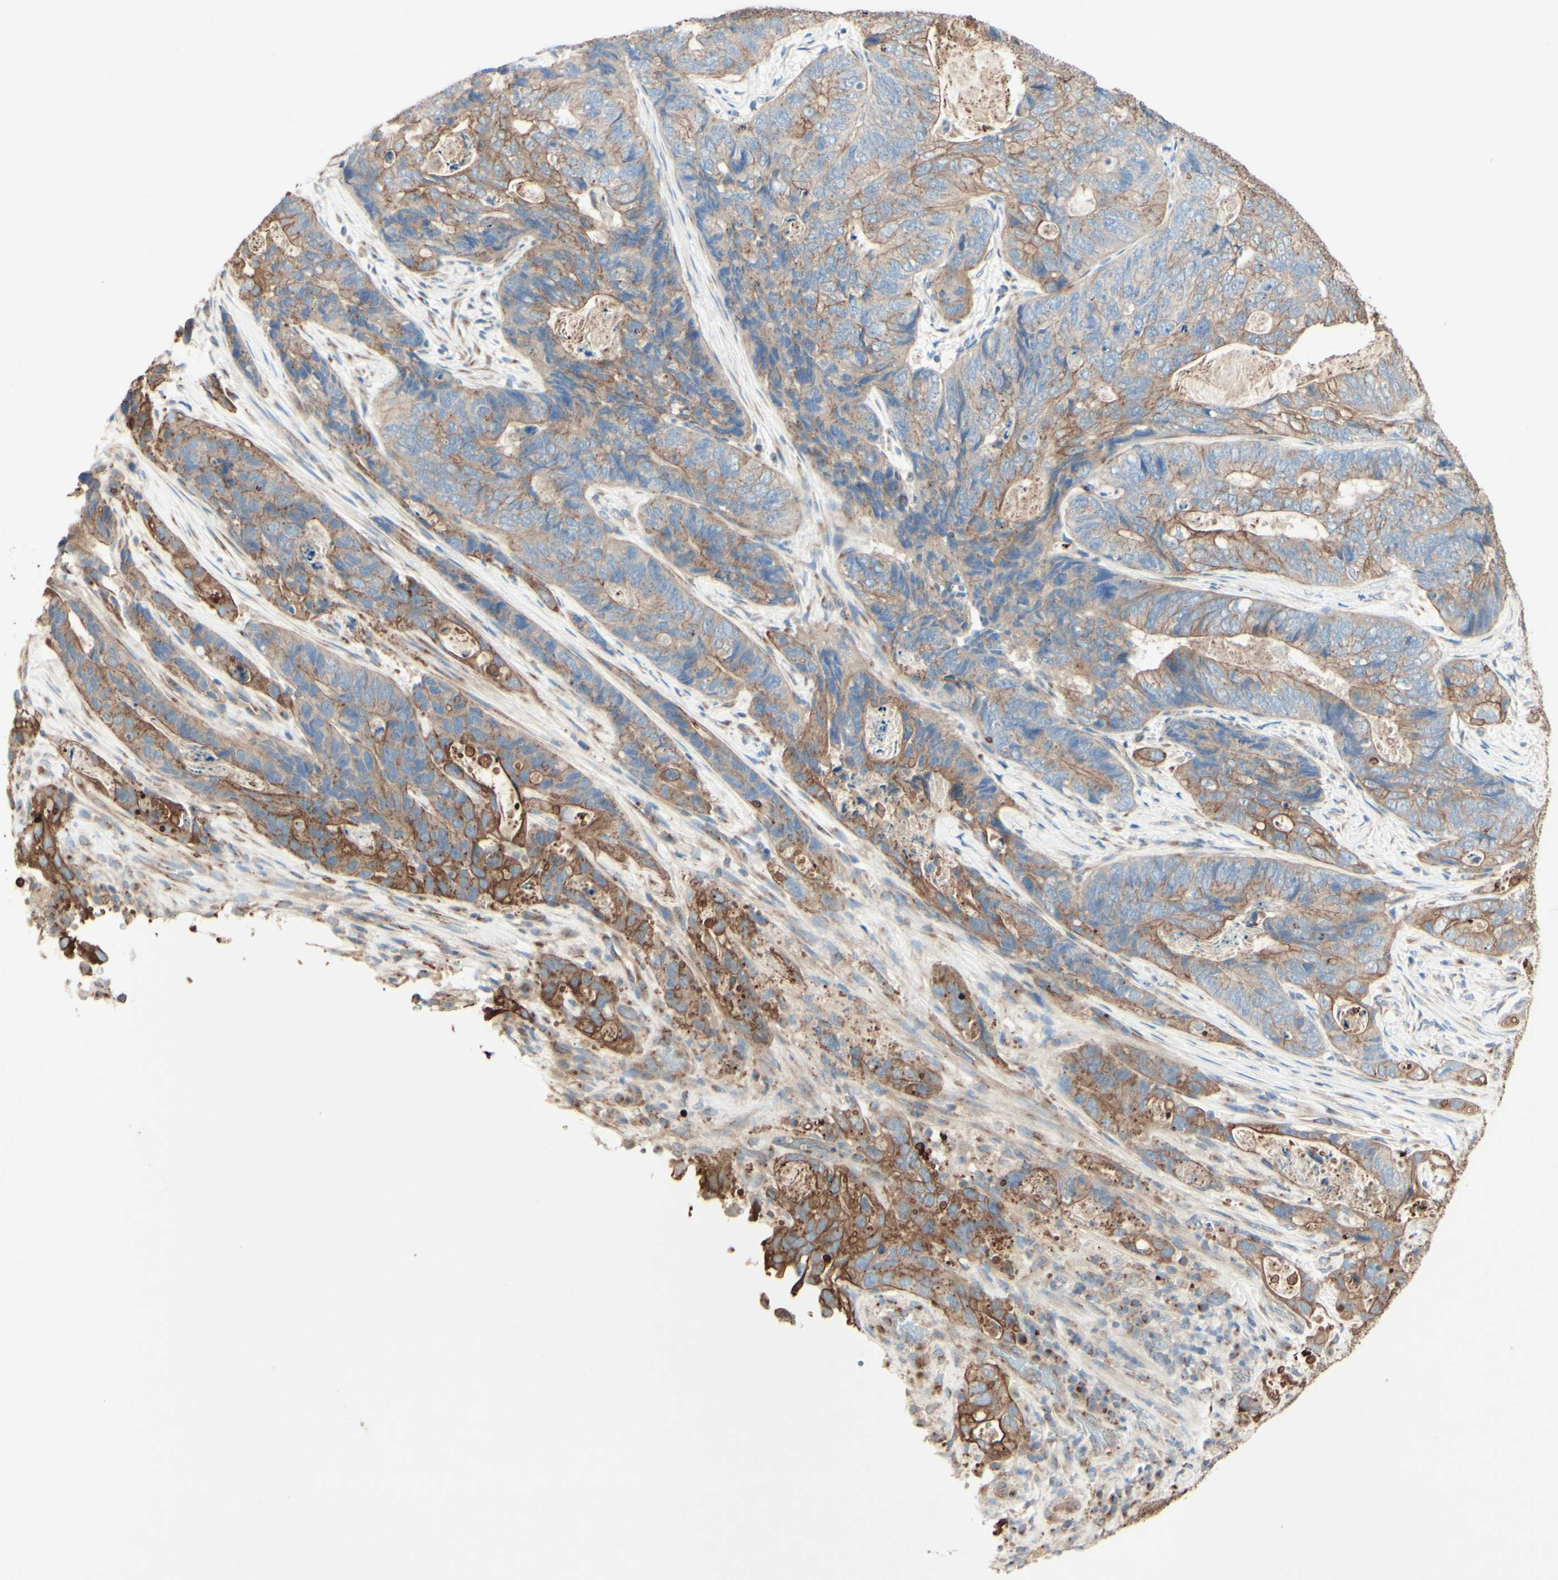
{"staining": {"intensity": "weak", "quantity": "25%-75%", "location": "cytoplasmic/membranous"}, "tissue": "stomach cancer", "cell_type": "Tumor cells", "image_type": "cancer", "snomed": [{"axis": "morphology", "description": "Adenocarcinoma, NOS"}, {"axis": "topography", "description": "Stomach"}], "caption": "Weak cytoplasmic/membranous protein staining is identified in about 25%-75% of tumor cells in stomach cancer (adenocarcinoma).", "gene": "MTM1", "patient": {"sex": "female", "age": 89}}